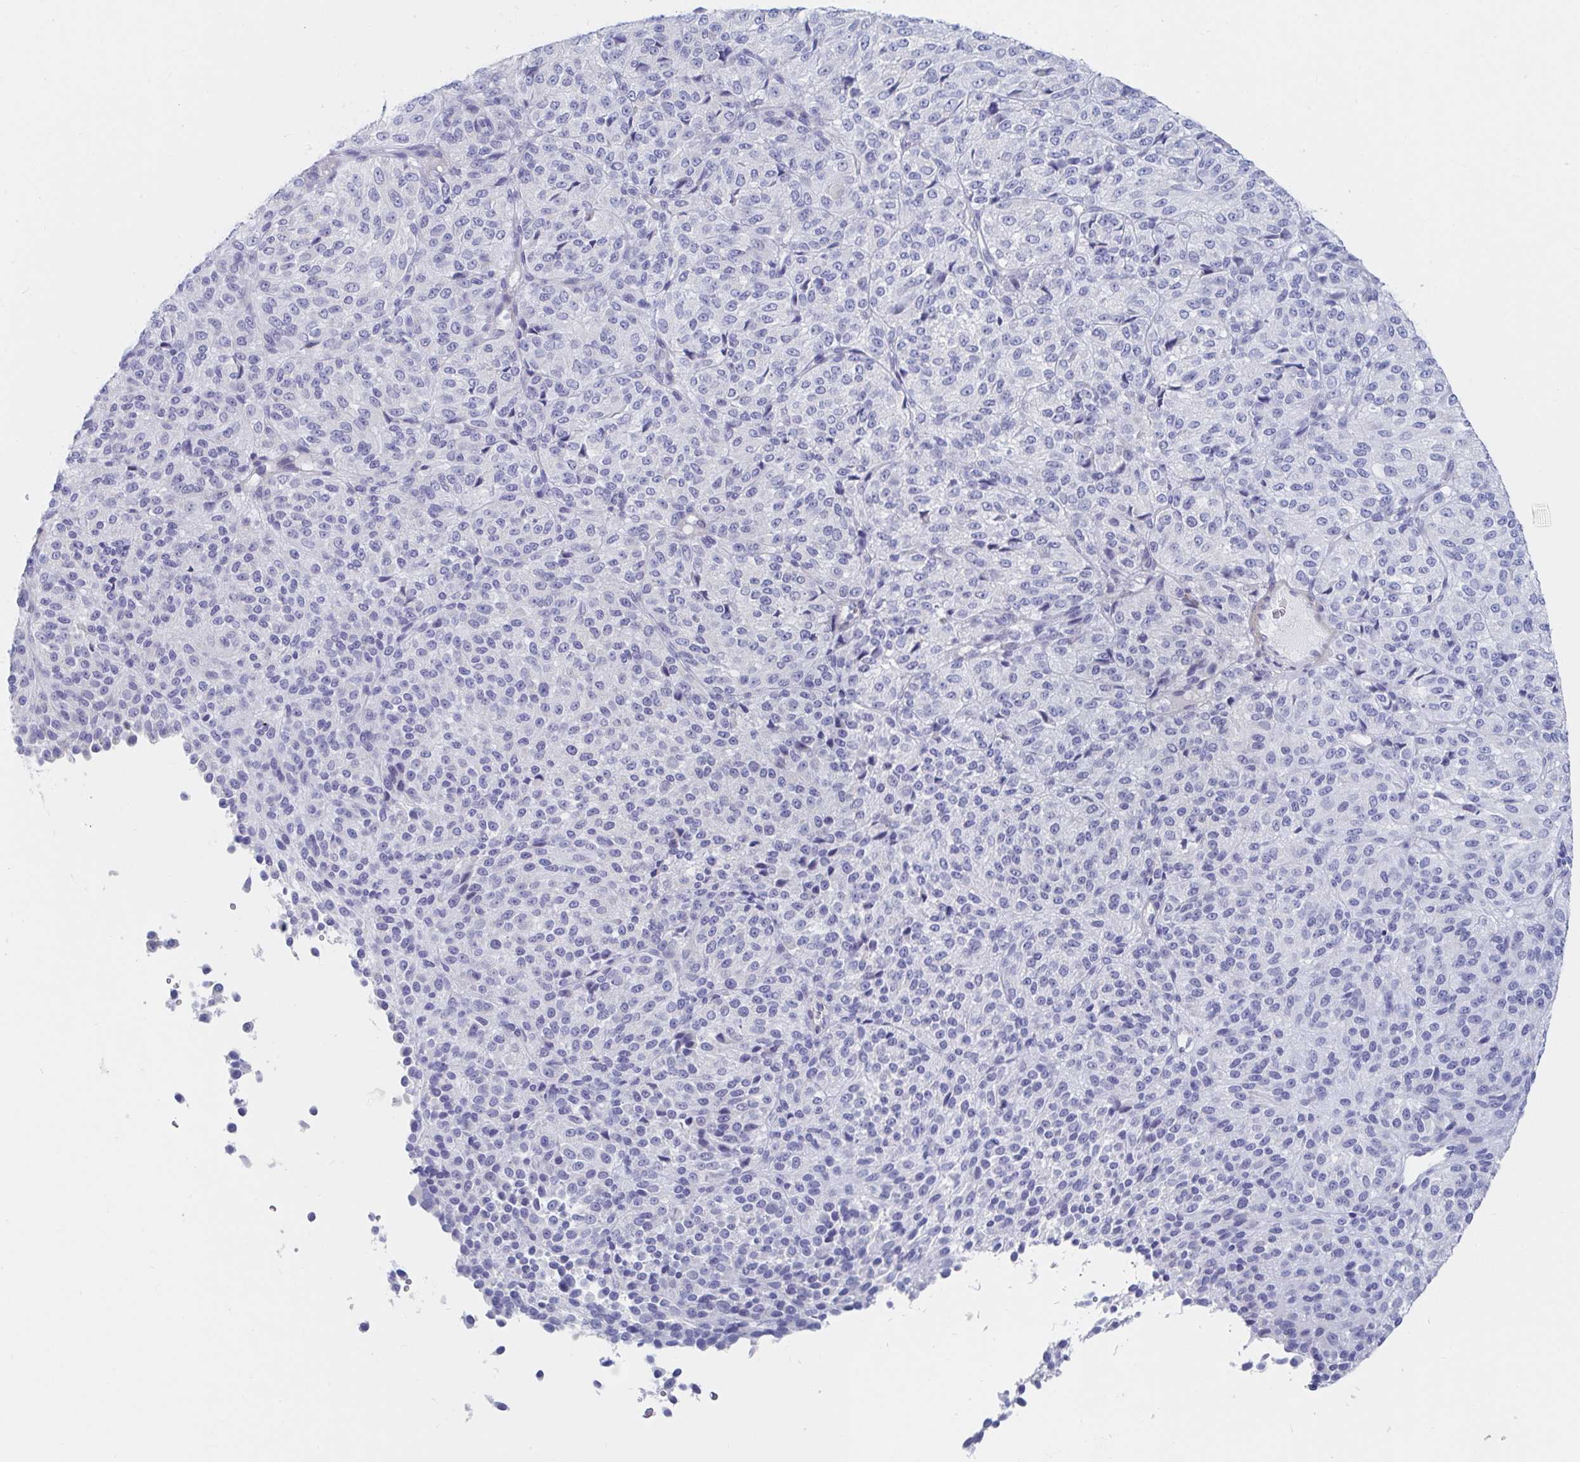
{"staining": {"intensity": "negative", "quantity": "none", "location": "none"}, "tissue": "melanoma", "cell_type": "Tumor cells", "image_type": "cancer", "snomed": [{"axis": "morphology", "description": "Malignant melanoma, Metastatic site"}, {"axis": "topography", "description": "Brain"}], "caption": "IHC of malignant melanoma (metastatic site) exhibits no staining in tumor cells.", "gene": "PACSIN1", "patient": {"sex": "female", "age": 56}}